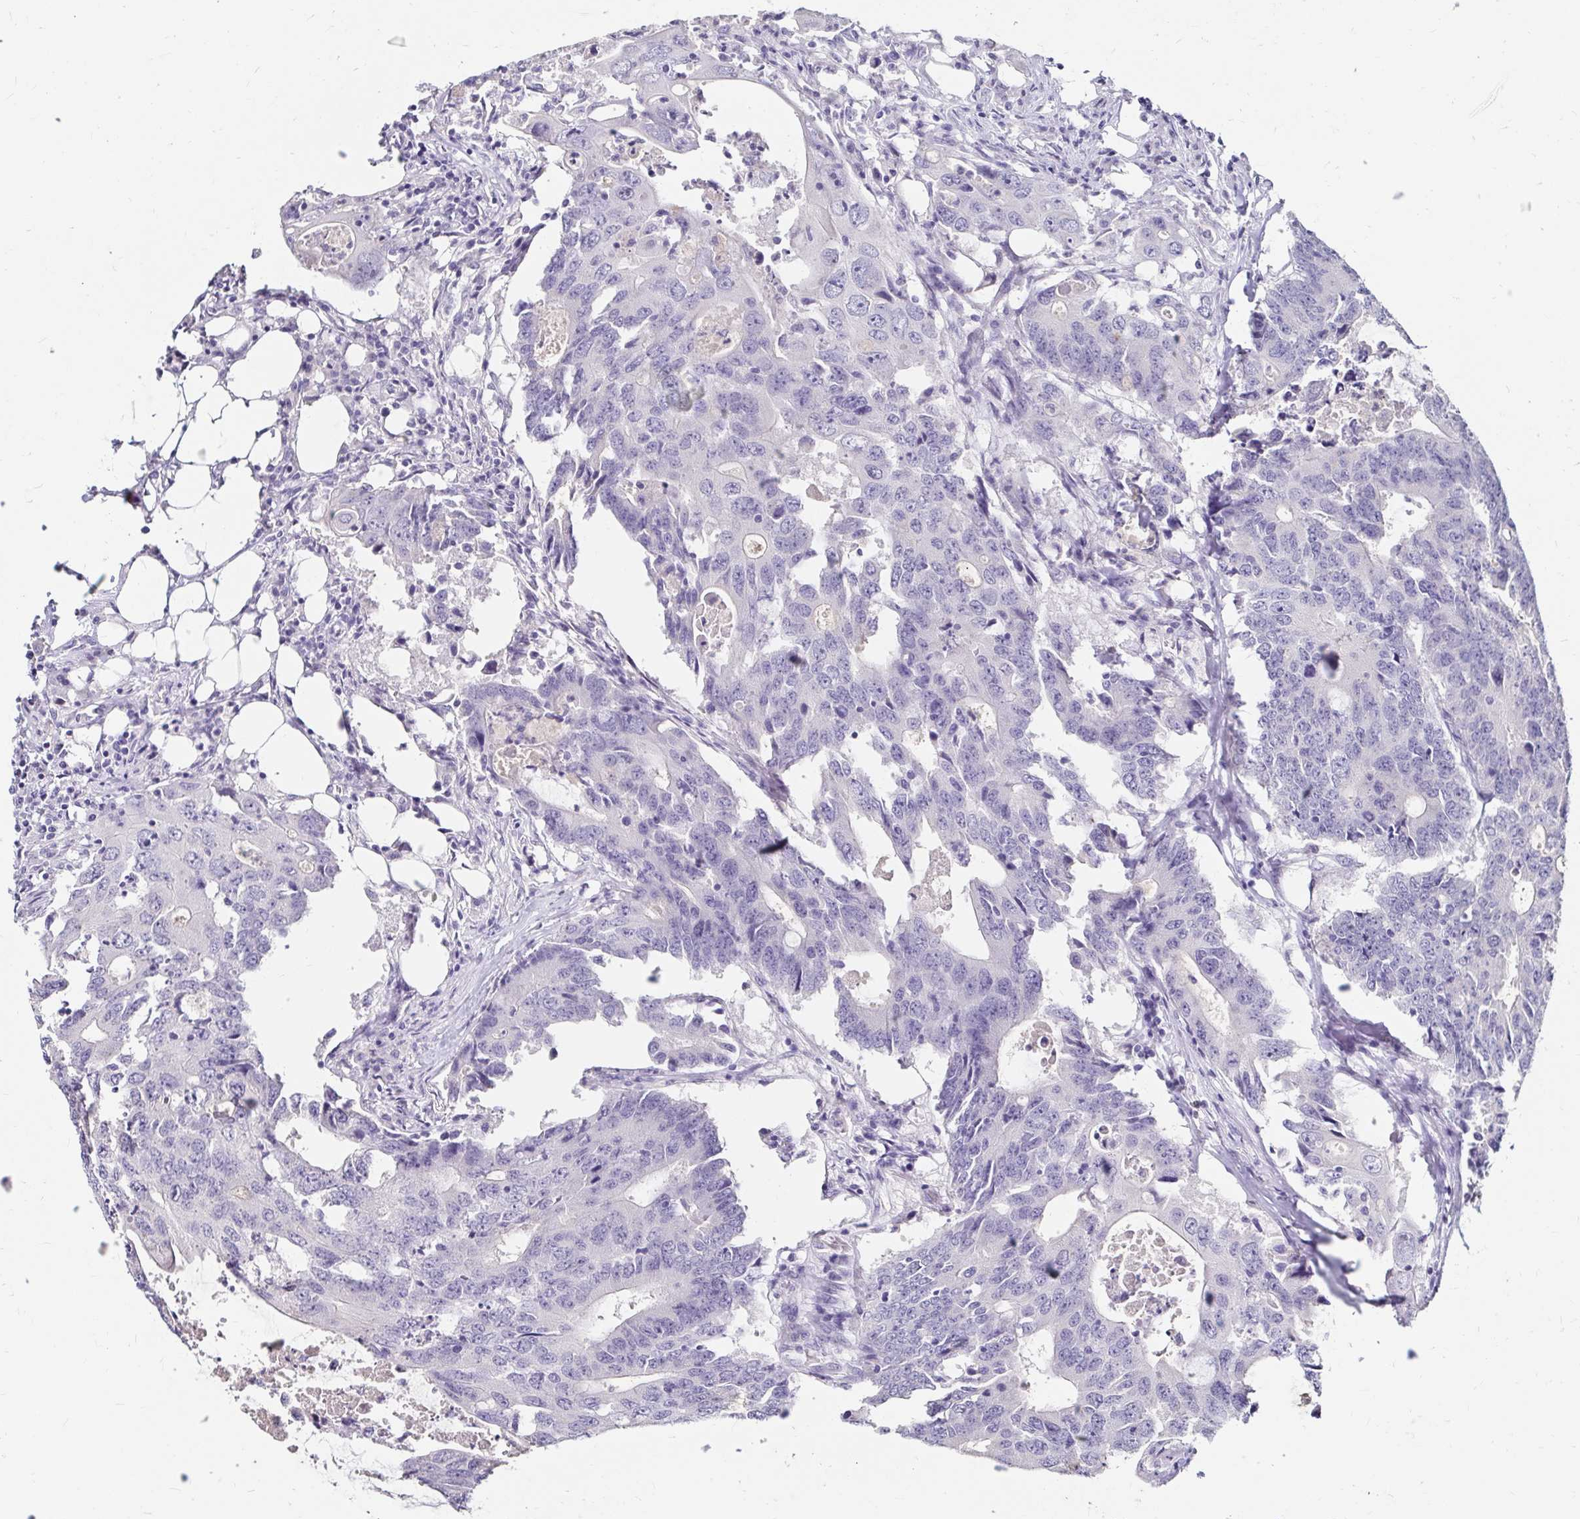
{"staining": {"intensity": "negative", "quantity": "none", "location": "none"}, "tissue": "colorectal cancer", "cell_type": "Tumor cells", "image_type": "cancer", "snomed": [{"axis": "morphology", "description": "Adenocarcinoma, NOS"}, {"axis": "topography", "description": "Colon"}], "caption": "This photomicrograph is of colorectal cancer (adenocarcinoma) stained with IHC to label a protein in brown with the nuclei are counter-stained blue. There is no positivity in tumor cells.", "gene": "SCG3", "patient": {"sex": "male", "age": 71}}